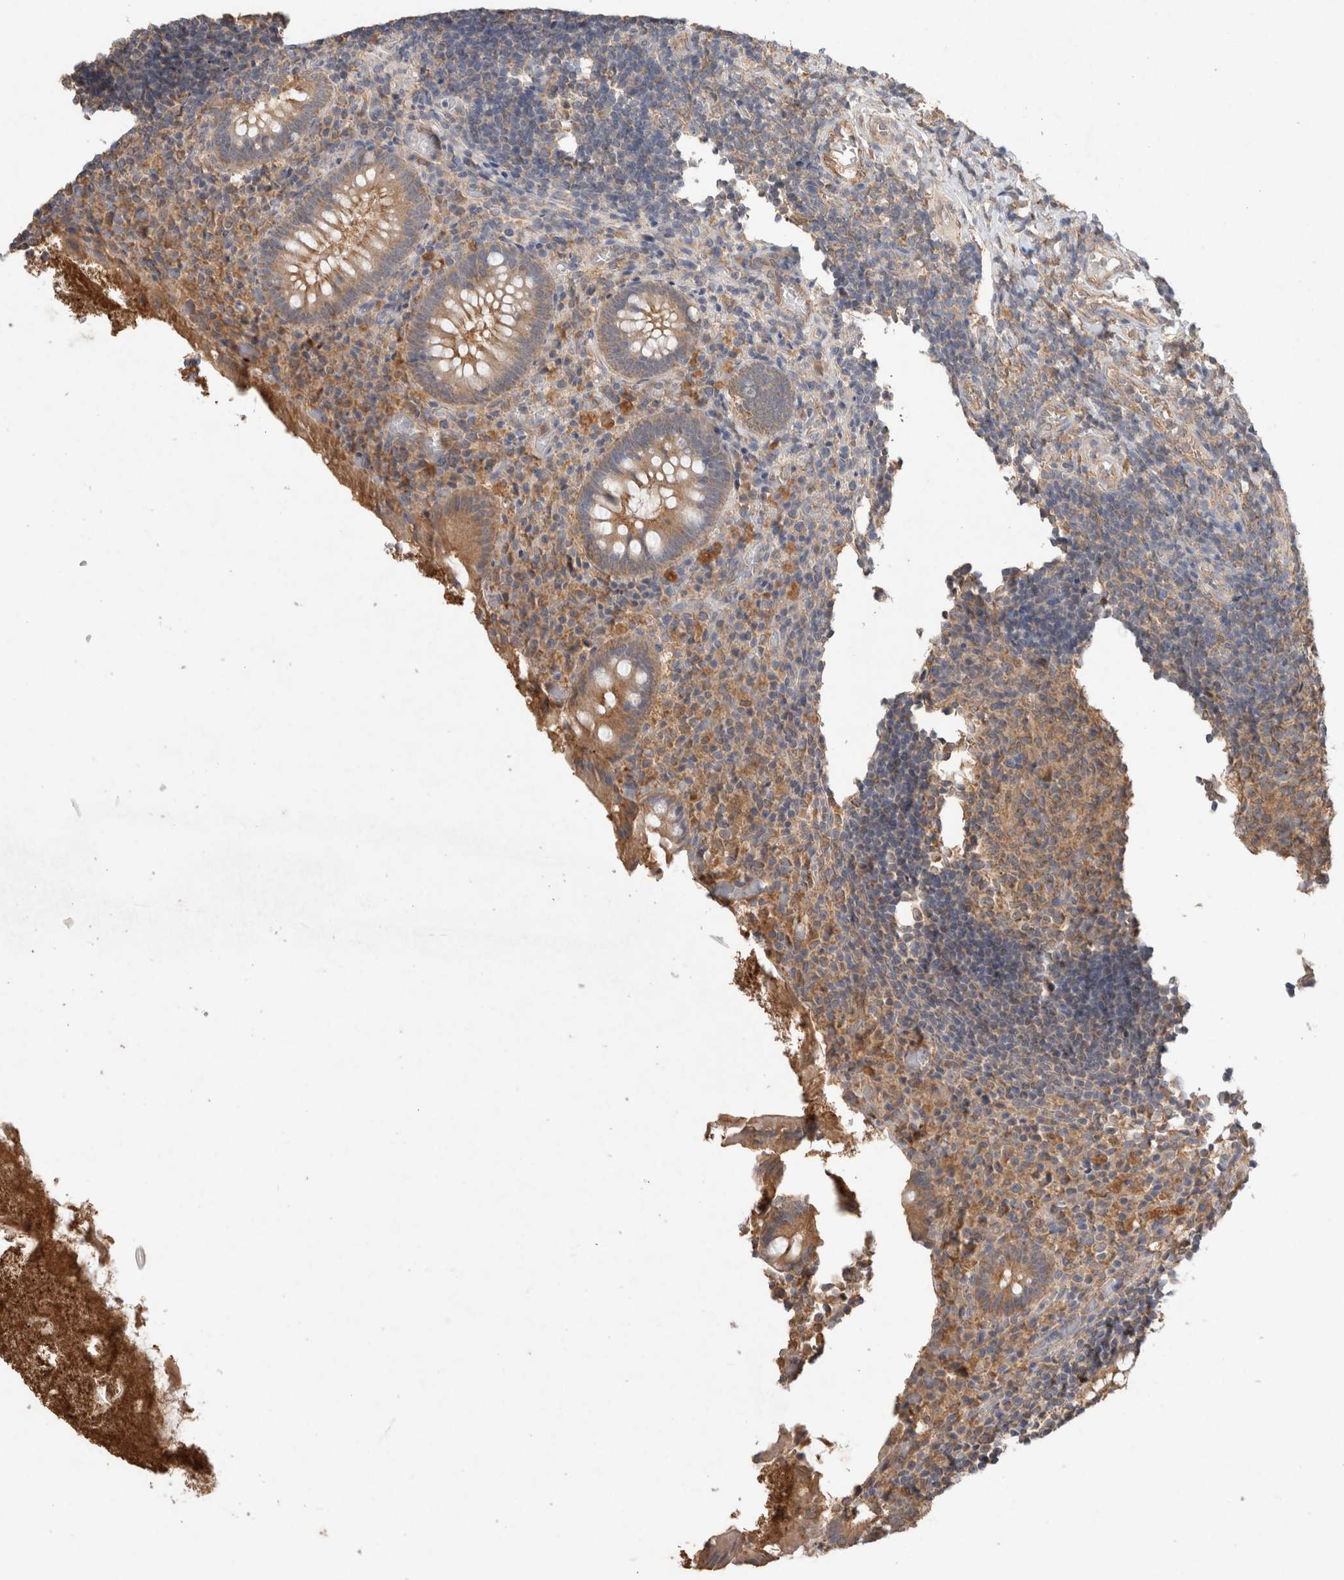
{"staining": {"intensity": "moderate", "quantity": ">75%", "location": "cytoplasmic/membranous"}, "tissue": "appendix", "cell_type": "Glandular cells", "image_type": "normal", "snomed": [{"axis": "morphology", "description": "Normal tissue, NOS"}, {"axis": "topography", "description": "Appendix"}], "caption": "DAB immunohistochemical staining of unremarkable appendix shows moderate cytoplasmic/membranous protein positivity in about >75% of glandular cells. The protein of interest is stained brown, and the nuclei are stained in blue (DAB IHC with brightfield microscopy, high magnification).", "gene": "RAB14", "patient": {"sex": "female", "age": 17}}